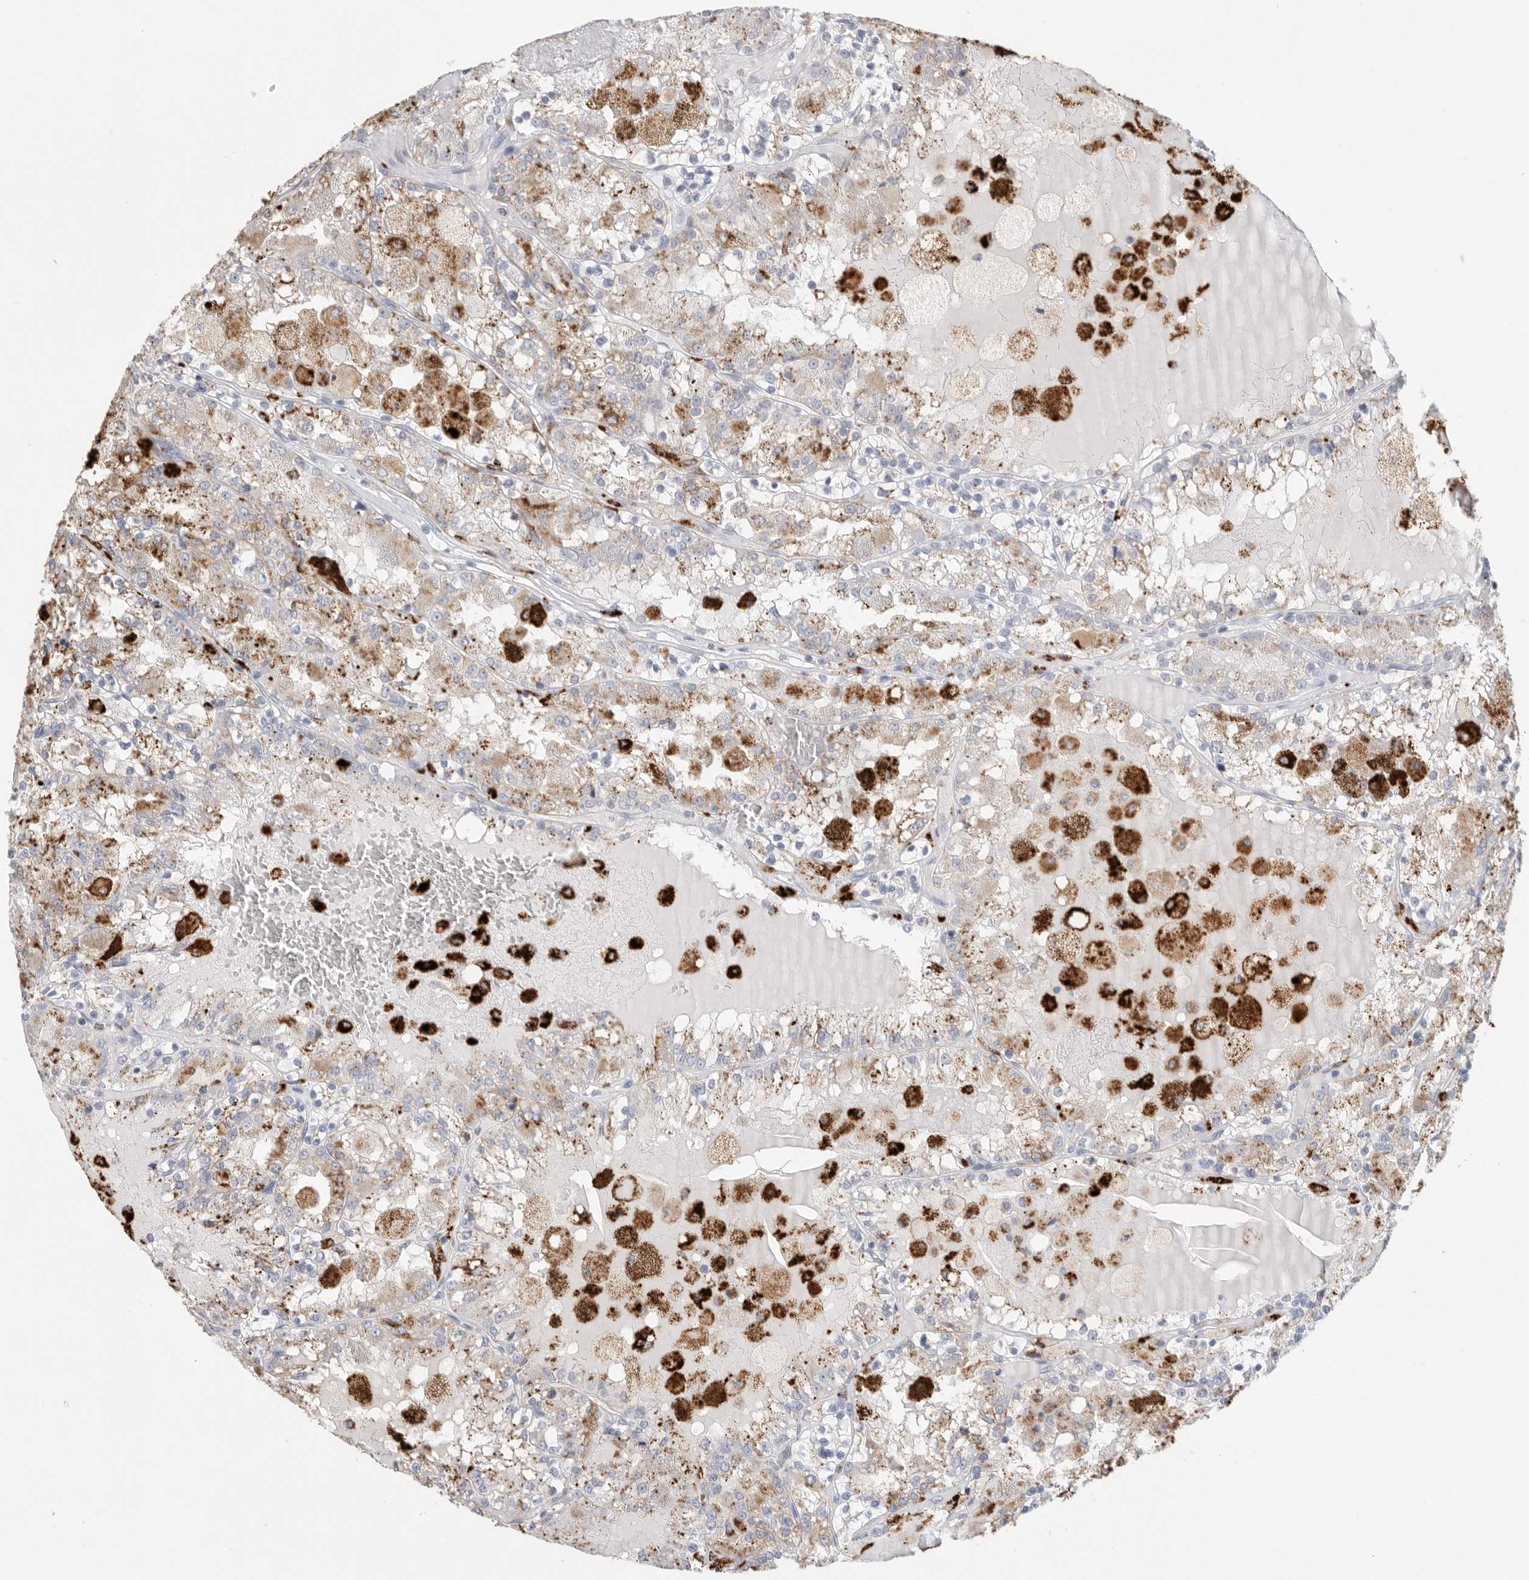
{"staining": {"intensity": "moderate", "quantity": "25%-75%", "location": "cytoplasmic/membranous"}, "tissue": "renal cancer", "cell_type": "Tumor cells", "image_type": "cancer", "snomed": [{"axis": "morphology", "description": "Adenocarcinoma, NOS"}, {"axis": "topography", "description": "Kidney"}], "caption": "Protein expression analysis of human renal cancer (adenocarcinoma) reveals moderate cytoplasmic/membranous expression in approximately 25%-75% of tumor cells.", "gene": "GGH", "patient": {"sex": "female", "age": 56}}